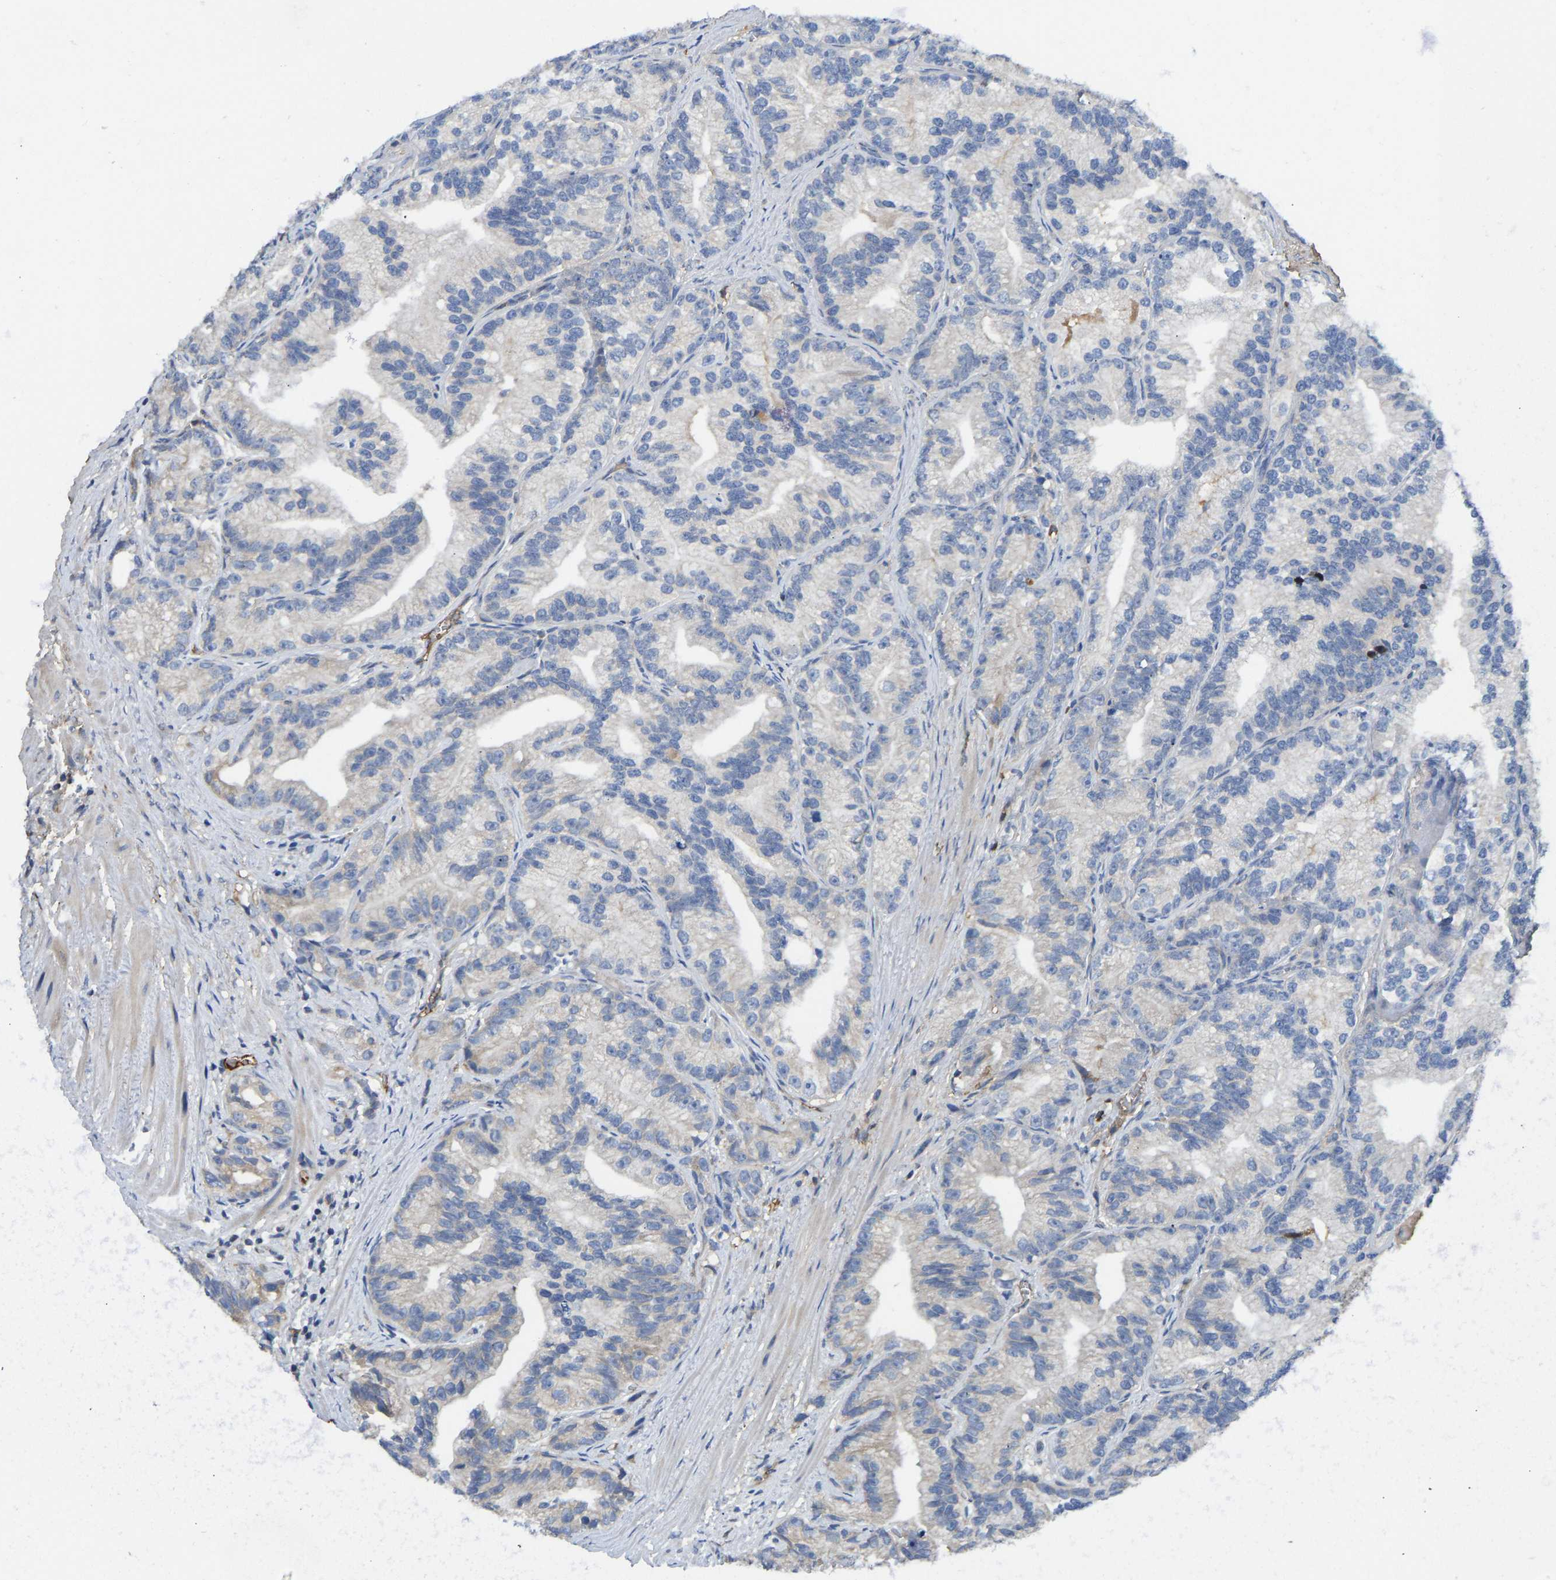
{"staining": {"intensity": "negative", "quantity": "none", "location": "none"}, "tissue": "prostate cancer", "cell_type": "Tumor cells", "image_type": "cancer", "snomed": [{"axis": "morphology", "description": "Adenocarcinoma, Low grade"}, {"axis": "topography", "description": "Prostate"}], "caption": "This is an immunohistochemistry (IHC) image of prostate cancer (low-grade adenocarcinoma). There is no staining in tumor cells.", "gene": "VCPKMT", "patient": {"sex": "male", "age": 89}}